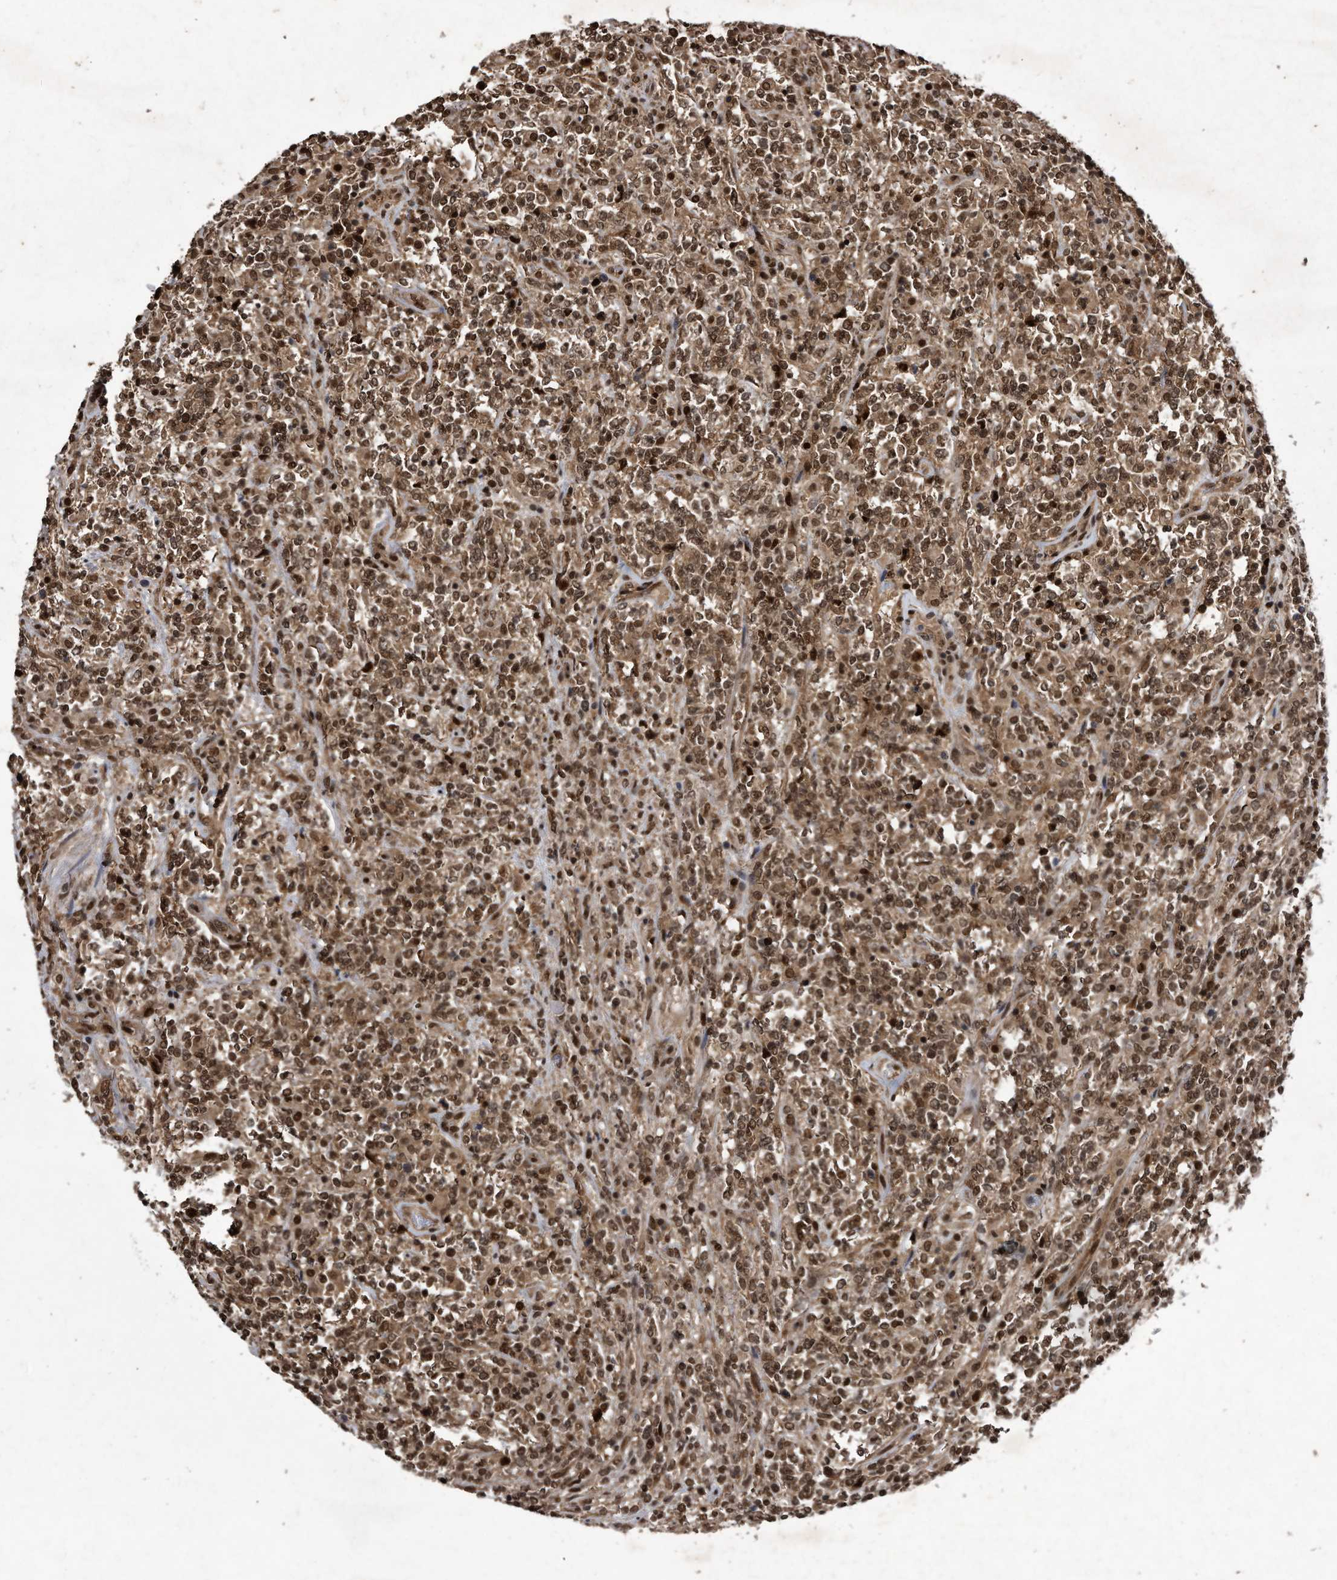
{"staining": {"intensity": "moderate", "quantity": ">75%", "location": "cytoplasmic/membranous,nuclear"}, "tissue": "lymphoma", "cell_type": "Tumor cells", "image_type": "cancer", "snomed": [{"axis": "morphology", "description": "Malignant lymphoma, non-Hodgkin's type, High grade"}, {"axis": "topography", "description": "Soft tissue"}], "caption": "Immunohistochemistry (DAB) staining of high-grade malignant lymphoma, non-Hodgkin's type demonstrates moderate cytoplasmic/membranous and nuclear protein staining in approximately >75% of tumor cells.", "gene": "RAD23B", "patient": {"sex": "male", "age": 18}}